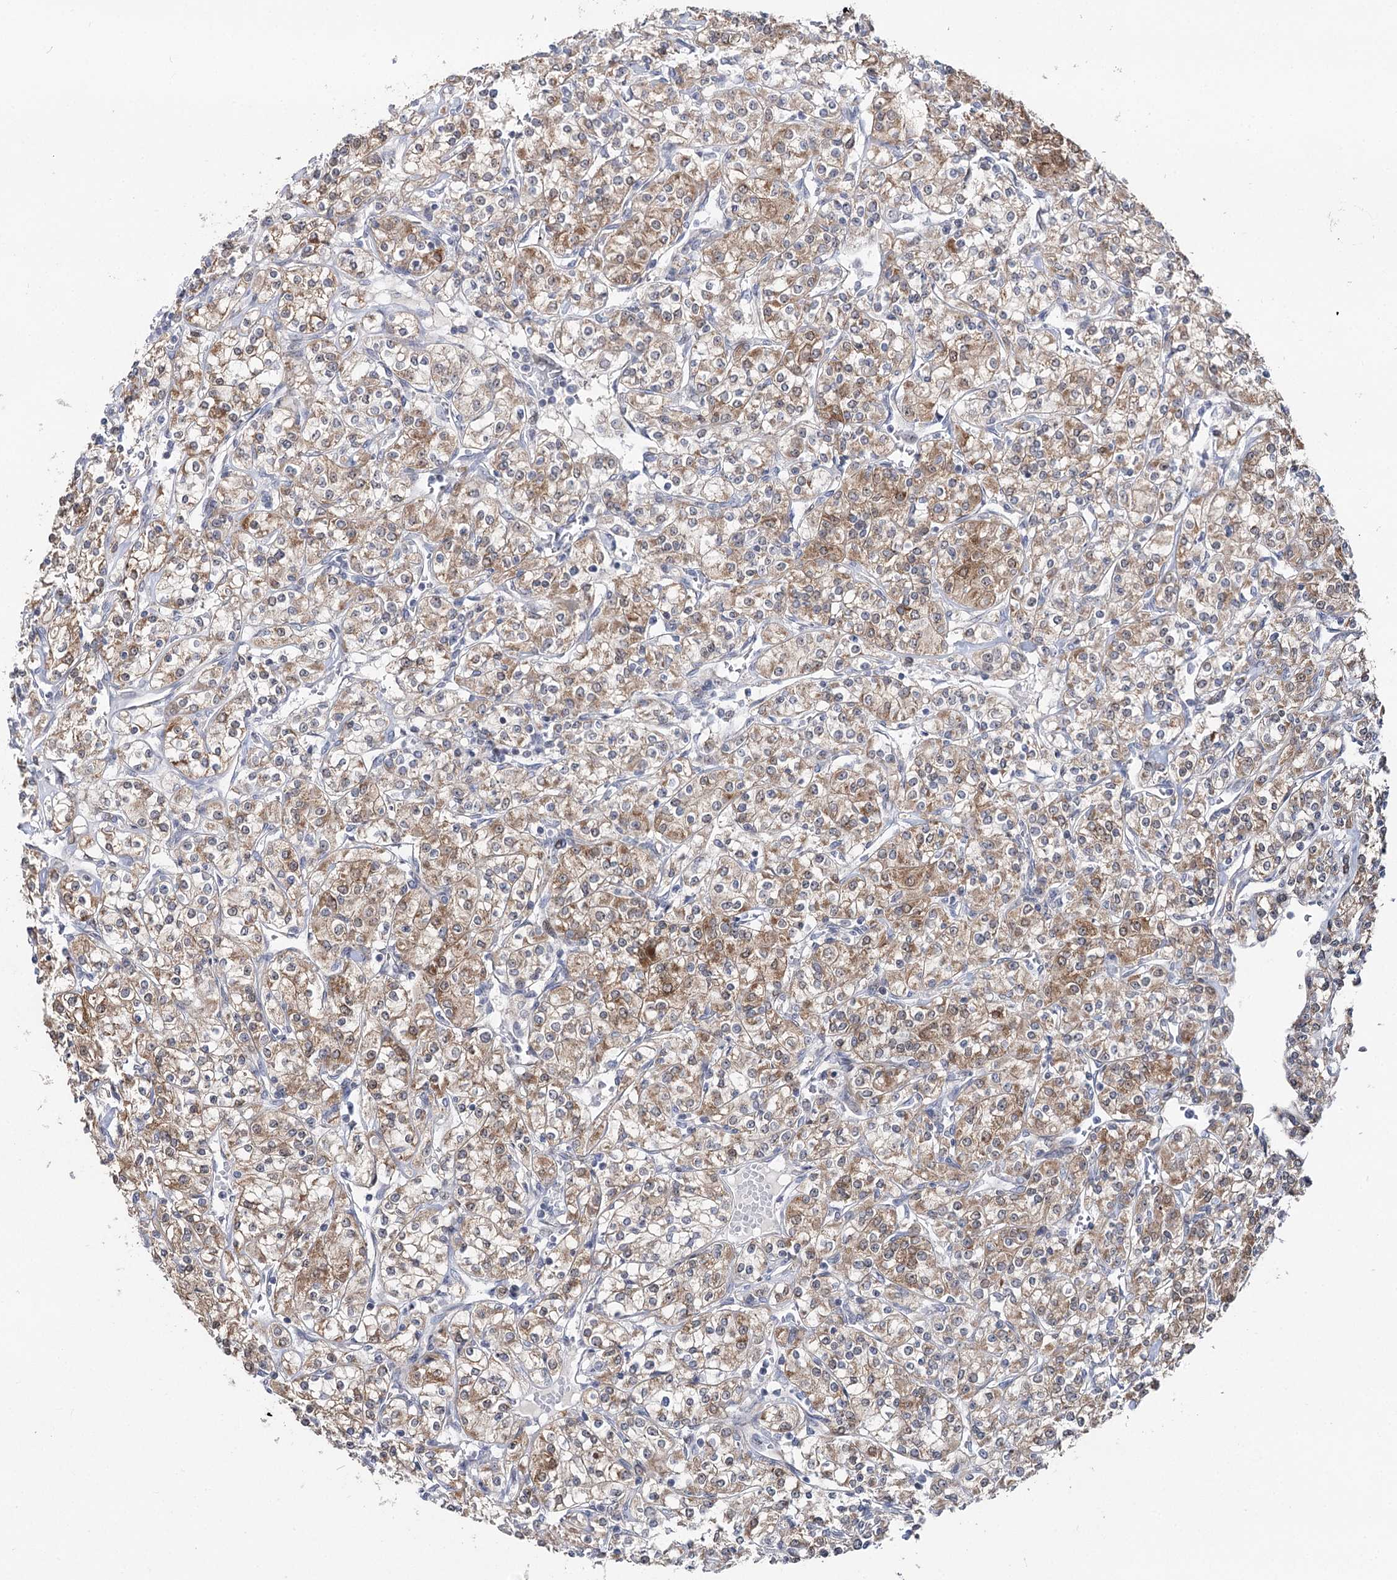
{"staining": {"intensity": "moderate", "quantity": ">75%", "location": "cytoplasmic/membranous"}, "tissue": "renal cancer", "cell_type": "Tumor cells", "image_type": "cancer", "snomed": [{"axis": "morphology", "description": "Adenocarcinoma, NOS"}, {"axis": "topography", "description": "Kidney"}], "caption": "DAB (3,3'-diaminobenzidine) immunohistochemical staining of renal cancer (adenocarcinoma) shows moderate cytoplasmic/membranous protein staining in about >75% of tumor cells. (Stains: DAB in brown, nuclei in blue, Microscopy: brightfield microscopy at high magnification).", "gene": "PTGR1", "patient": {"sex": "male", "age": 77}}